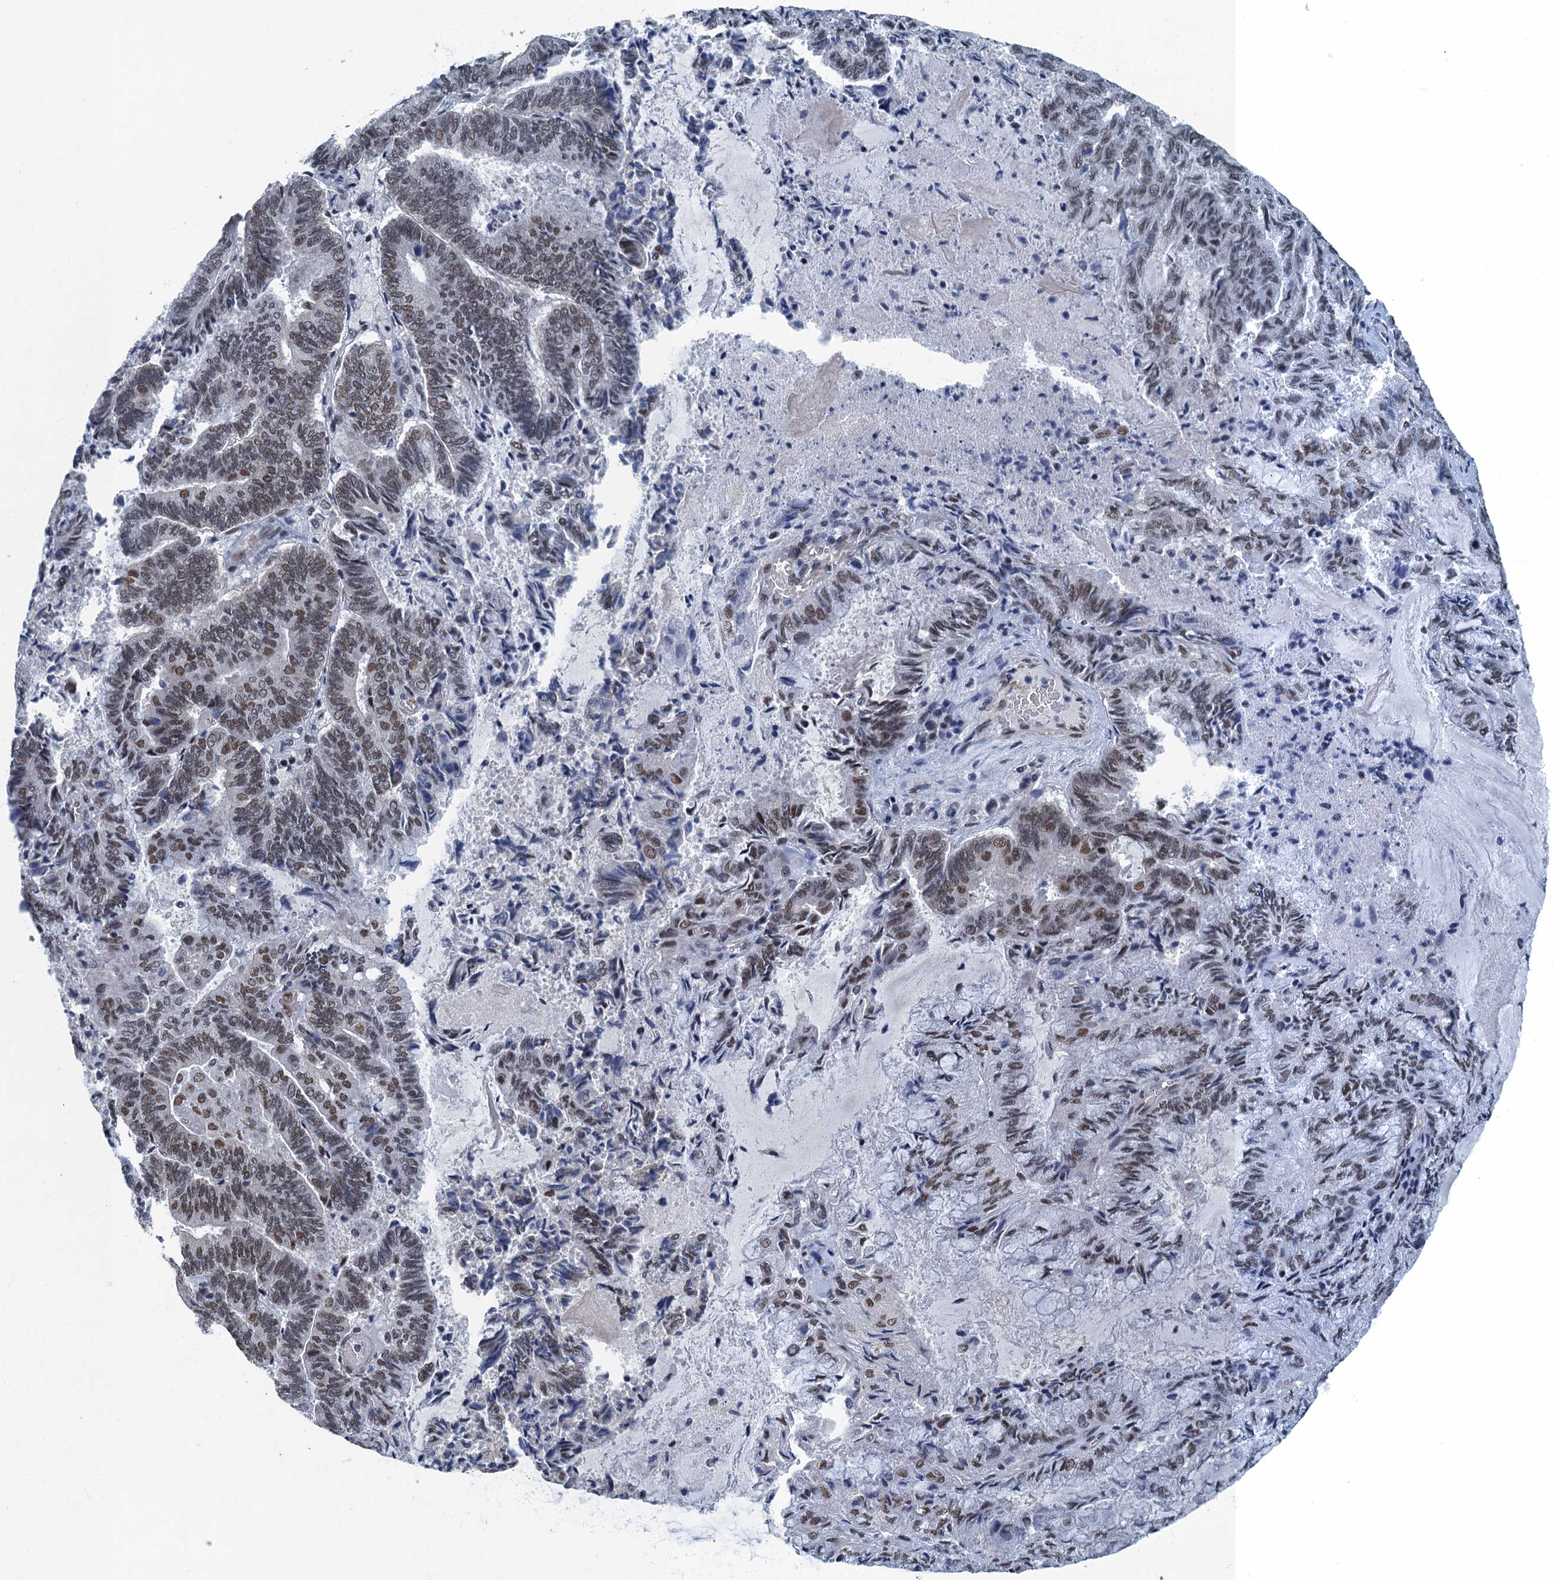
{"staining": {"intensity": "moderate", "quantity": ">75%", "location": "nuclear"}, "tissue": "endometrial cancer", "cell_type": "Tumor cells", "image_type": "cancer", "snomed": [{"axis": "morphology", "description": "Adenocarcinoma, NOS"}, {"axis": "topography", "description": "Endometrium"}], "caption": "The immunohistochemical stain highlights moderate nuclear expression in tumor cells of endometrial adenocarcinoma tissue. Ihc stains the protein in brown and the nuclei are stained blue.", "gene": "GADL1", "patient": {"sex": "female", "age": 80}}